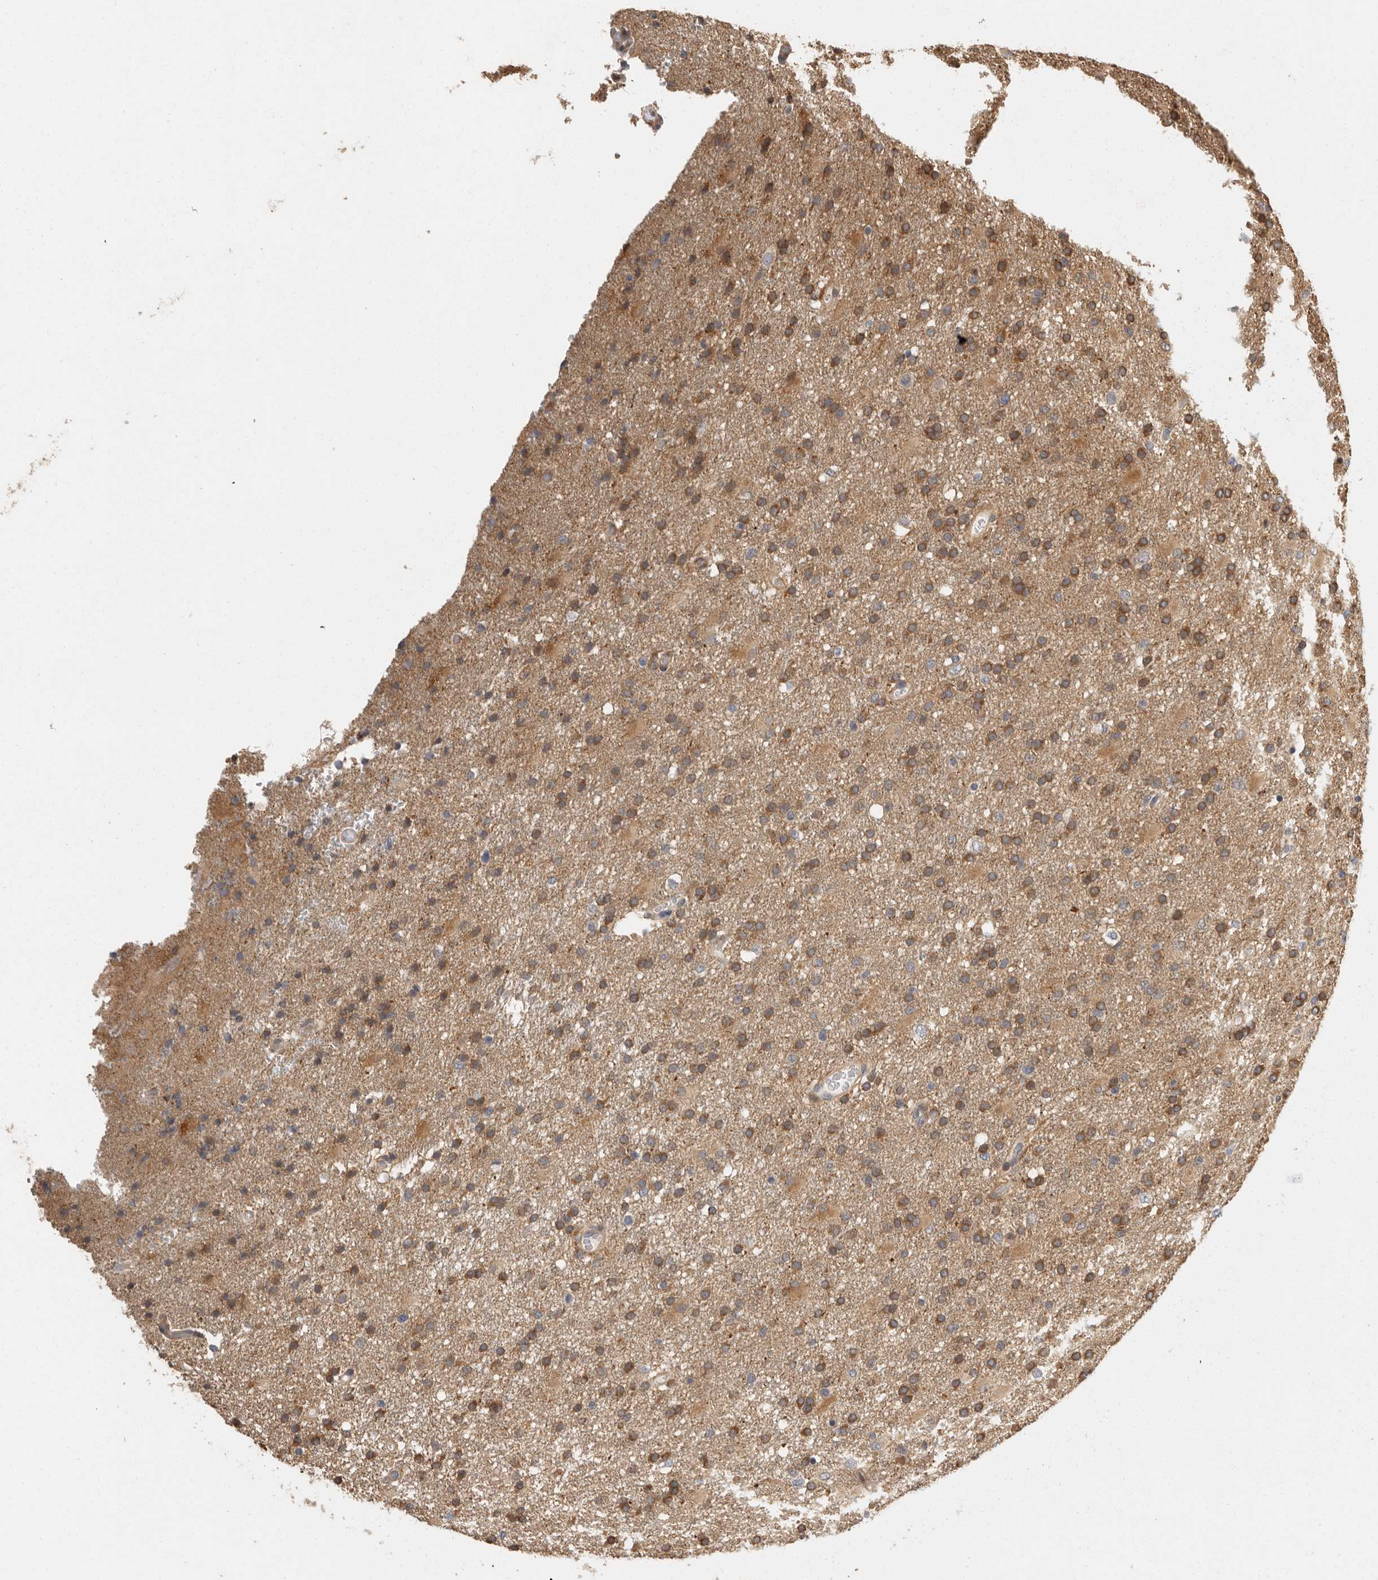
{"staining": {"intensity": "moderate", "quantity": ">75%", "location": "cytoplasmic/membranous"}, "tissue": "glioma", "cell_type": "Tumor cells", "image_type": "cancer", "snomed": [{"axis": "morphology", "description": "Glioma, malignant, High grade"}, {"axis": "topography", "description": "Brain"}], "caption": "A photomicrograph showing moderate cytoplasmic/membranous positivity in approximately >75% of tumor cells in malignant glioma (high-grade), as visualized by brown immunohistochemical staining.", "gene": "SWT1", "patient": {"sex": "male", "age": 72}}